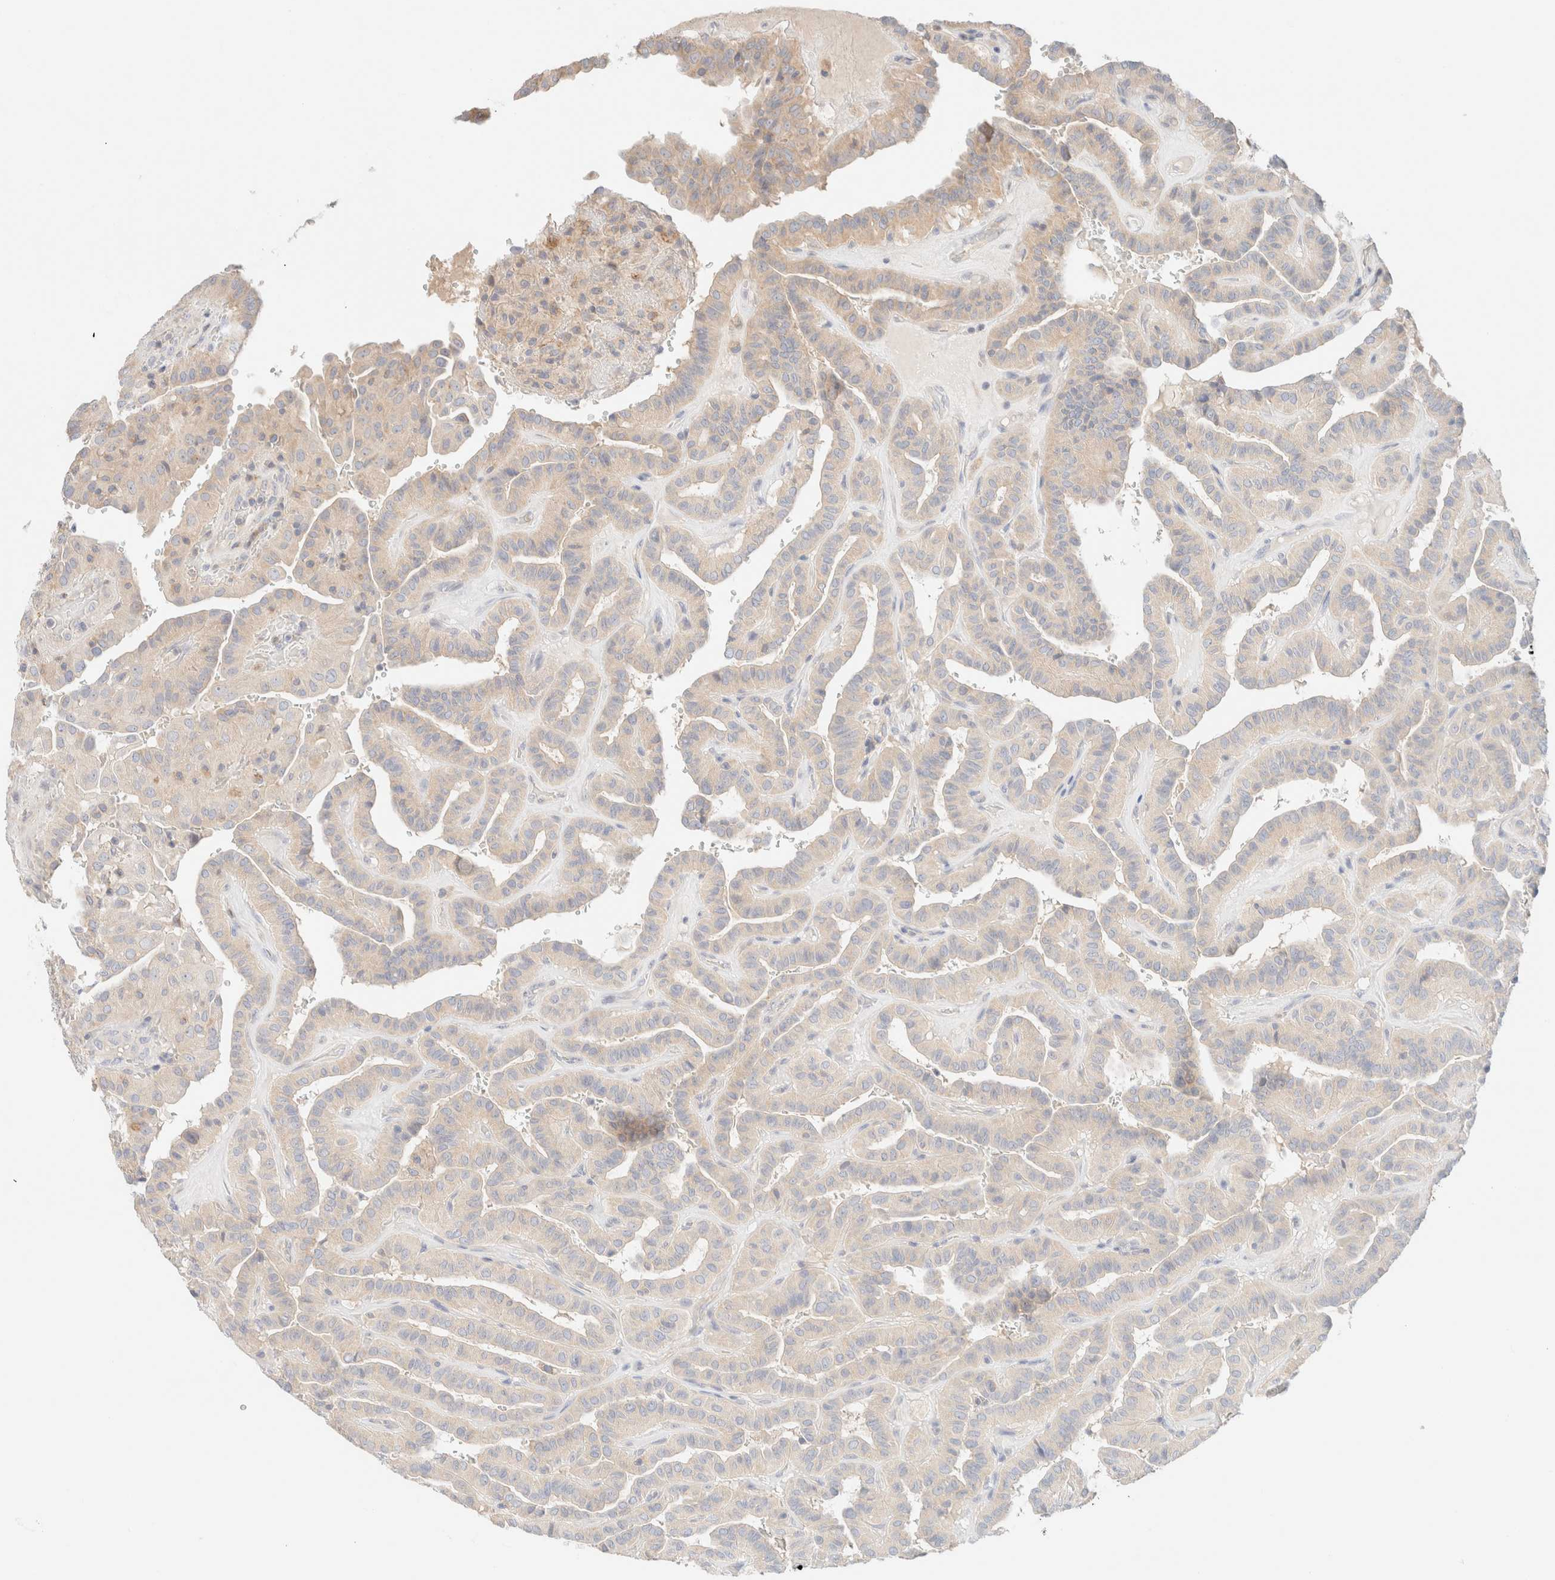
{"staining": {"intensity": "weak", "quantity": "25%-75%", "location": "cytoplasmic/membranous"}, "tissue": "thyroid cancer", "cell_type": "Tumor cells", "image_type": "cancer", "snomed": [{"axis": "morphology", "description": "Papillary adenocarcinoma, NOS"}, {"axis": "topography", "description": "Thyroid gland"}], "caption": "Tumor cells exhibit low levels of weak cytoplasmic/membranous staining in about 25%-75% of cells in human papillary adenocarcinoma (thyroid). The protein is shown in brown color, while the nuclei are stained blue.", "gene": "SARM1", "patient": {"sex": "male", "age": 77}}